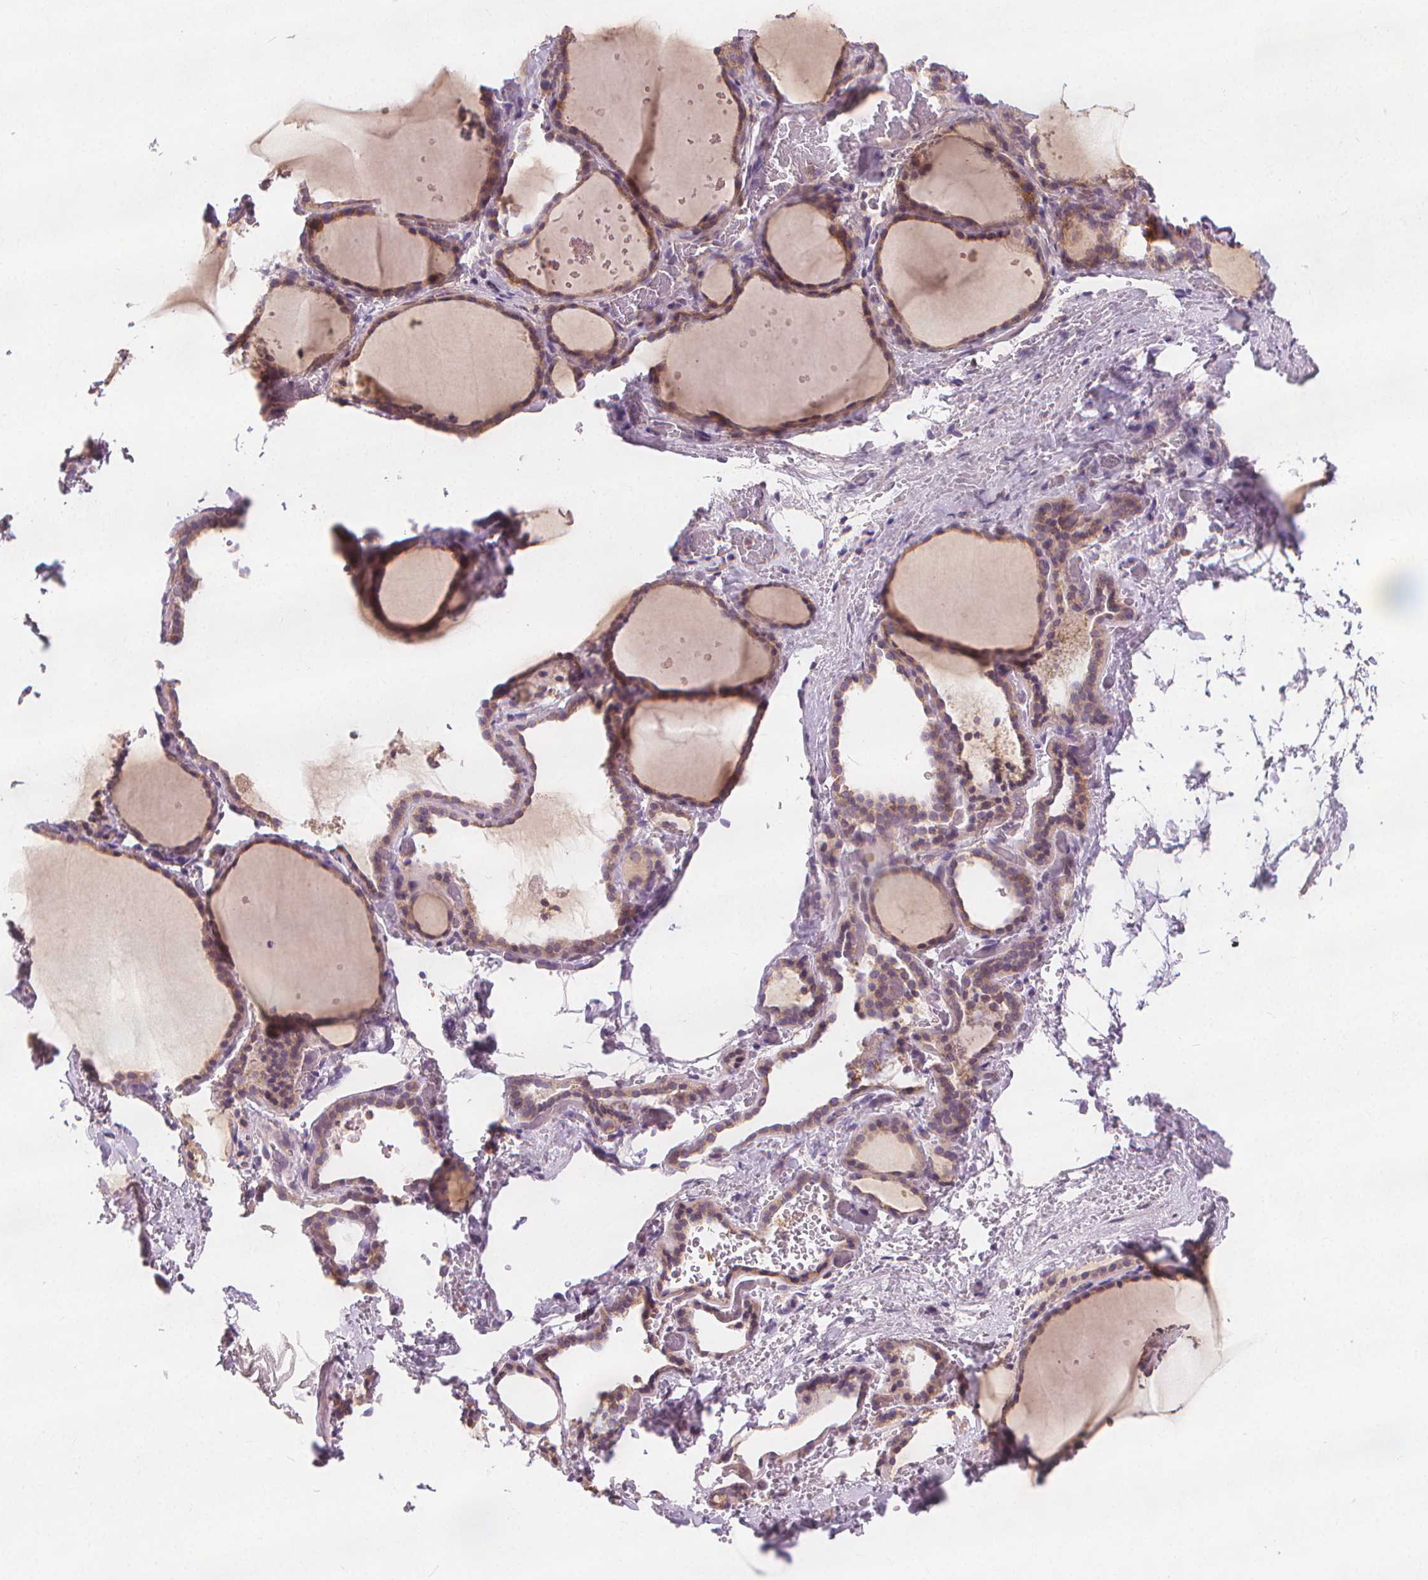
{"staining": {"intensity": "weak", "quantity": "25%-75%", "location": "cytoplasmic/membranous"}, "tissue": "thyroid gland", "cell_type": "Glandular cells", "image_type": "normal", "snomed": [{"axis": "morphology", "description": "Normal tissue, NOS"}, {"axis": "topography", "description": "Thyroid gland"}], "caption": "Protein expression by immunohistochemistry (IHC) demonstrates weak cytoplasmic/membranous staining in about 25%-75% of glandular cells in unremarkable thyroid gland. (DAB = brown stain, brightfield microscopy at high magnification).", "gene": "RAB20", "patient": {"sex": "female", "age": 36}}